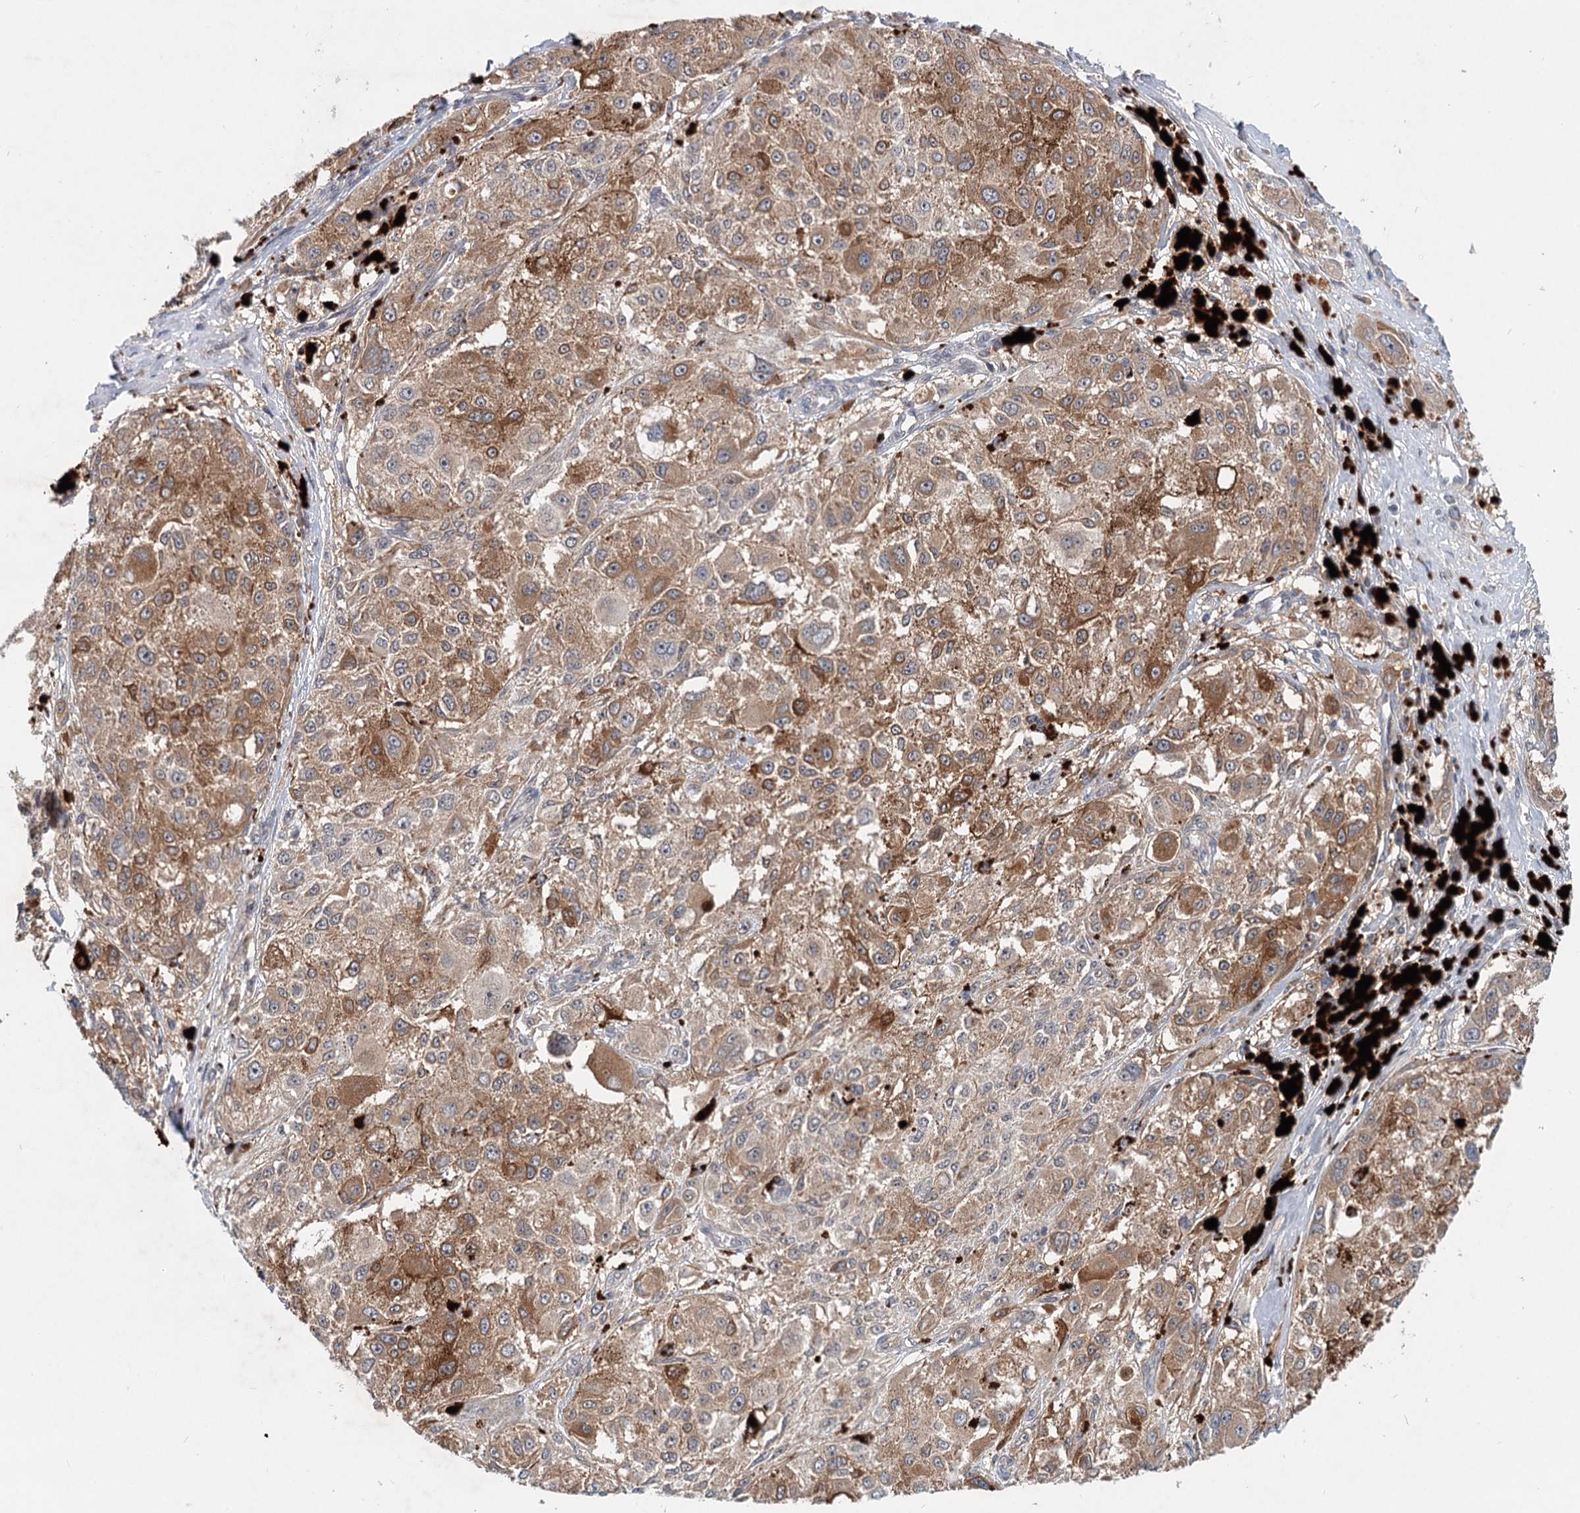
{"staining": {"intensity": "moderate", "quantity": ">75%", "location": "cytoplasmic/membranous"}, "tissue": "melanoma", "cell_type": "Tumor cells", "image_type": "cancer", "snomed": [{"axis": "morphology", "description": "Necrosis, NOS"}, {"axis": "morphology", "description": "Malignant melanoma, NOS"}, {"axis": "topography", "description": "Skin"}], "caption": "An IHC micrograph of tumor tissue is shown. Protein staining in brown labels moderate cytoplasmic/membranous positivity in melanoma within tumor cells.", "gene": "AP3B1", "patient": {"sex": "female", "age": 87}}